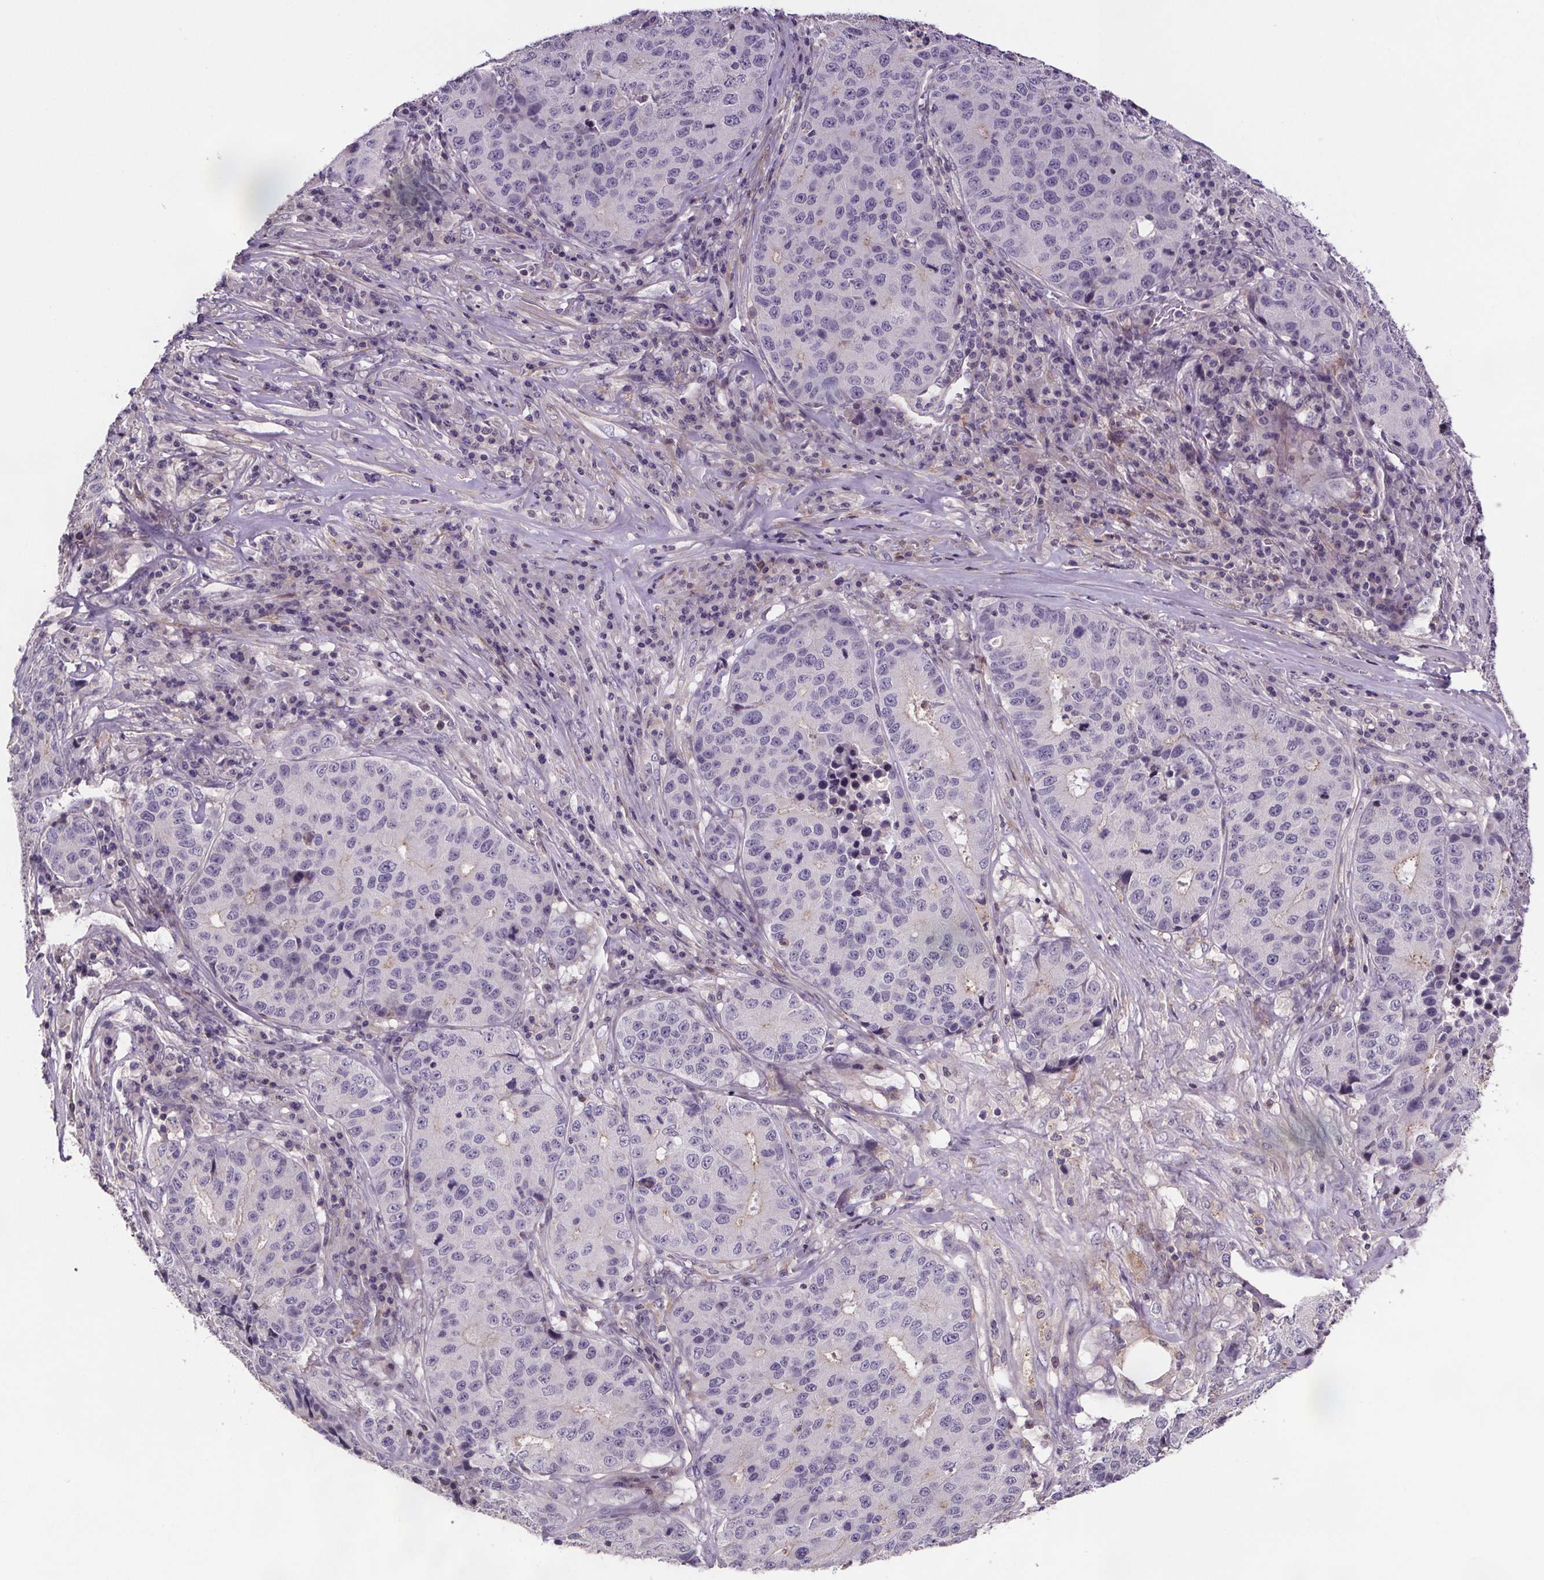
{"staining": {"intensity": "negative", "quantity": "none", "location": "none"}, "tissue": "stomach cancer", "cell_type": "Tumor cells", "image_type": "cancer", "snomed": [{"axis": "morphology", "description": "Adenocarcinoma, NOS"}, {"axis": "topography", "description": "Stomach"}], "caption": "High power microscopy photomicrograph of an immunohistochemistry (IHC) histopathology image of stomach cancer, revealing no significant expression in tumor cells.", "gene": "CLN3", "patient": {"sex": "male", "age": 71}}